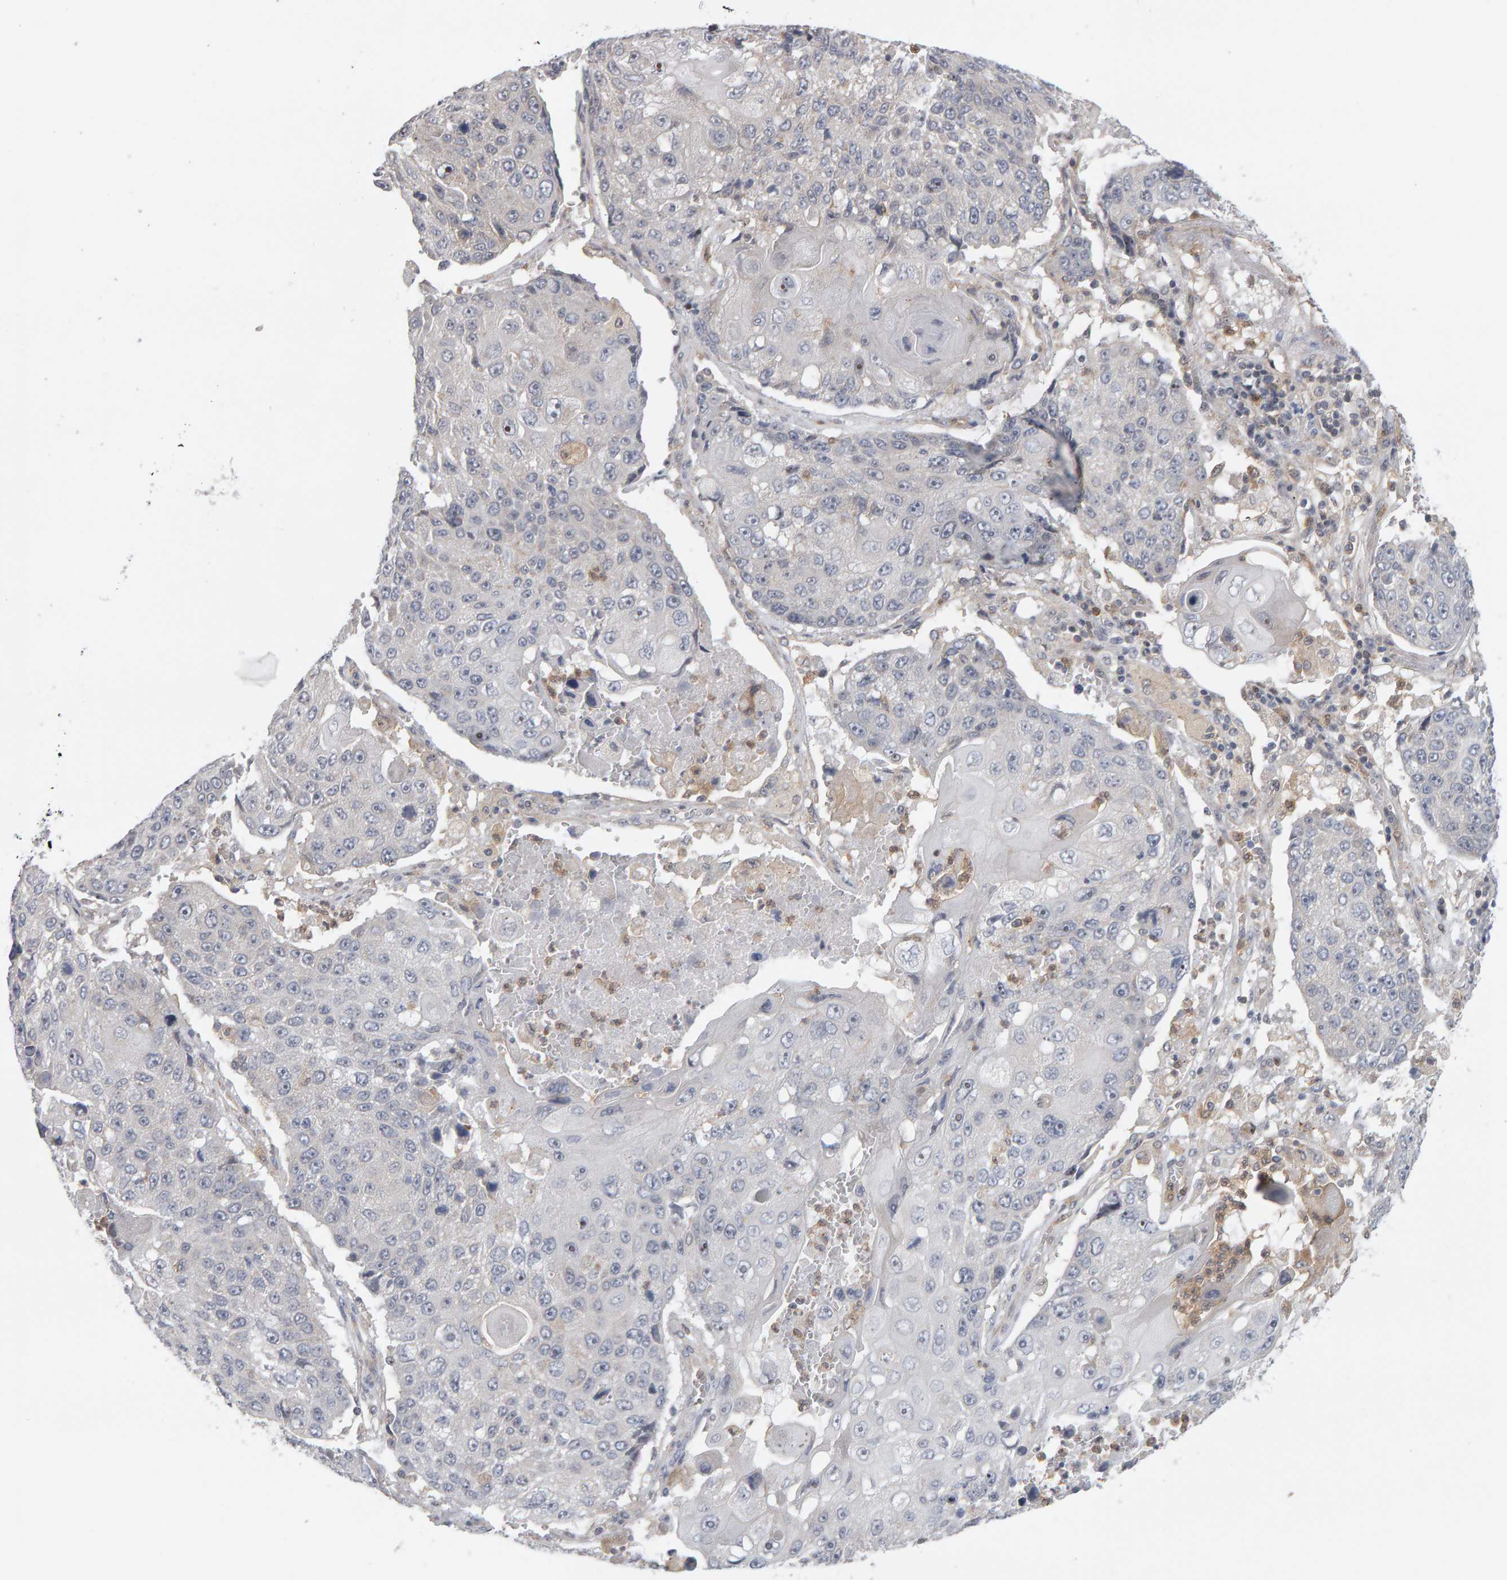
{"staining": {"intensity": "negative", "quantity": "none", "location": "none"}, "tissue": "lung cancer", "cell_type": "Tumor cells", "image_type": "cancer", "snomed": [{"axis": "morphology", "description": "Squamous cell carcinoma, NOS"}, {"axis": "topography", "description": "Lung"}], "caption": "Protein analysis of lung cancer (squamous cell carcinoma) reveals no significant staining in tumor cells.", "gene": "MSRA", "patient": {"sex": "male", "age": 61}}